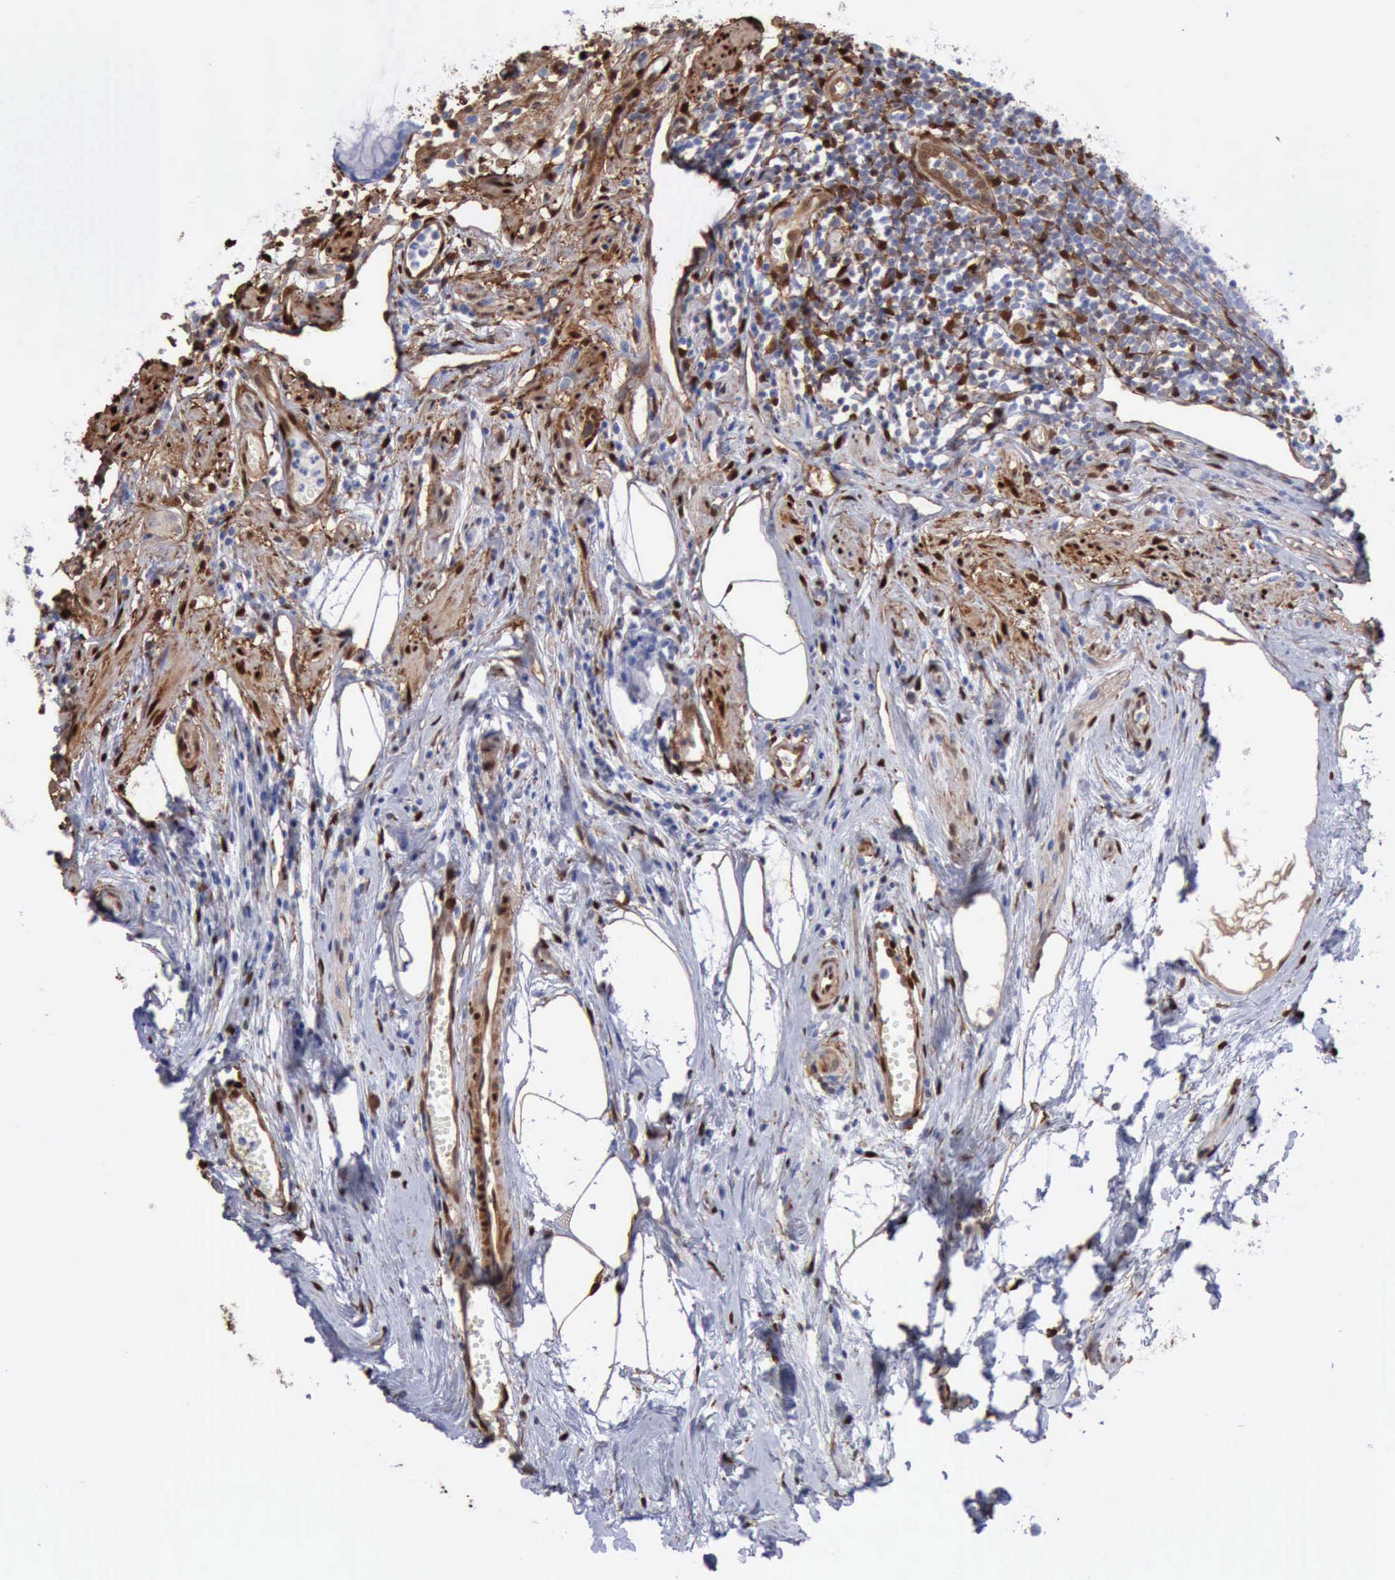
{"staining": {"intensity": "negative", "quantity": "none", "location": "none"}, "tissue": "appendix", "cell_type": "Glandular cells", "image_type": "normal", "snomed": [{"axis": "morphology", "description": "Normal tissue, NOS"}, {"axis": "topography", "description": "Appendix"}], "caption": "An IHC photomicrograph of benign appendix is shown. There is no staining in glandular cells of appendix.", "gene": "FHL1", "patient": {"sex": "male", "age": 38}}